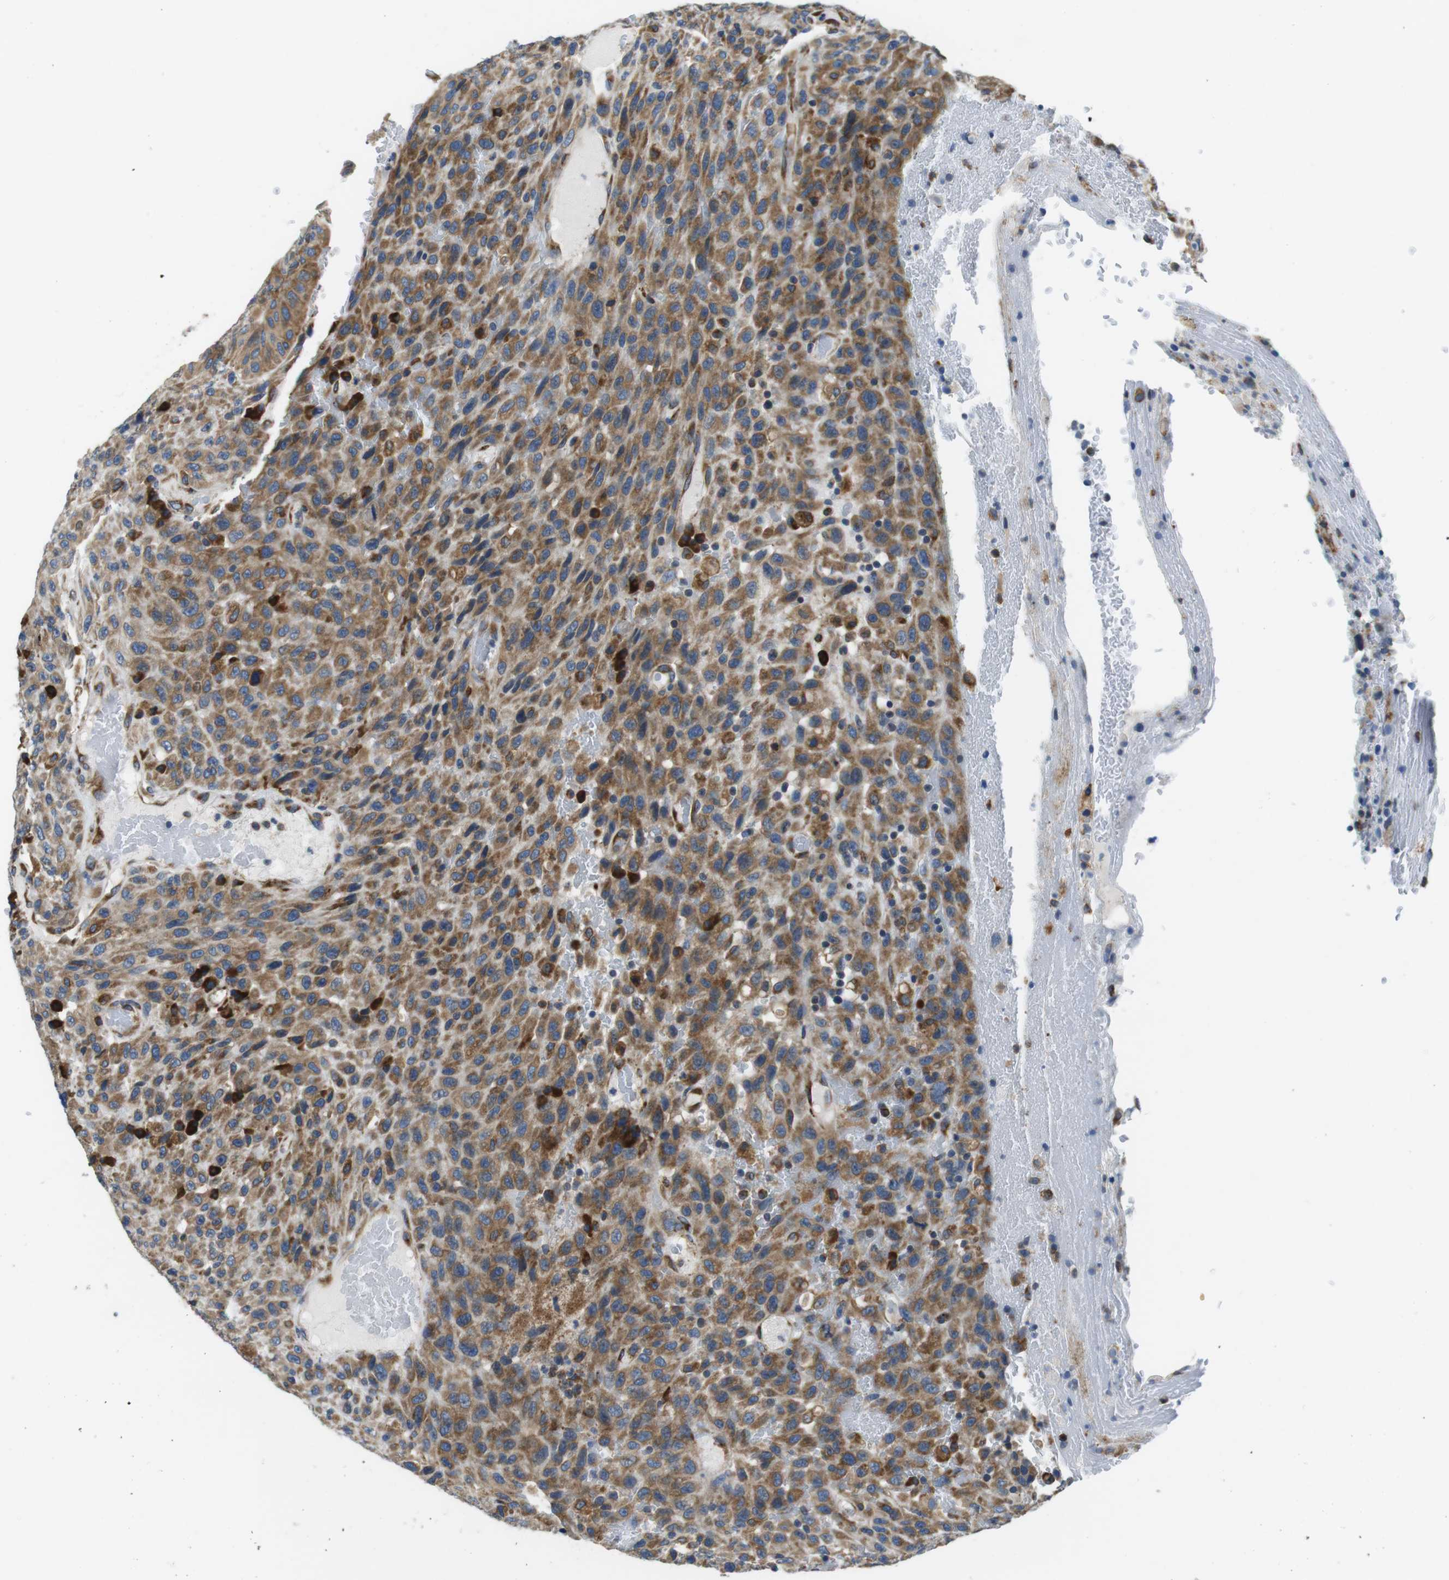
{"staining": {"intensity": "moderate", "quantity": ">75%", "location": "cytoplasmic/membranous"}, "tissue": "urothelial cancer", "cell_type": "Tumor cells", "image_type": "cancer", "snomed": [{"axis": "morphology", "description": "Urothelial carcinoma, High grade"}, {"axis": "topography", "description": "Urinary bladder"}], "caption": "Approximately >75% of tumor cells in urothelial carcinoma (high-grade) display moderate cytoplasmic/membranous protein staining as visualized by brown immunohistochemical staining.", "gene": "UGGT1", "patient": {"sex": "male", "age": 66}}